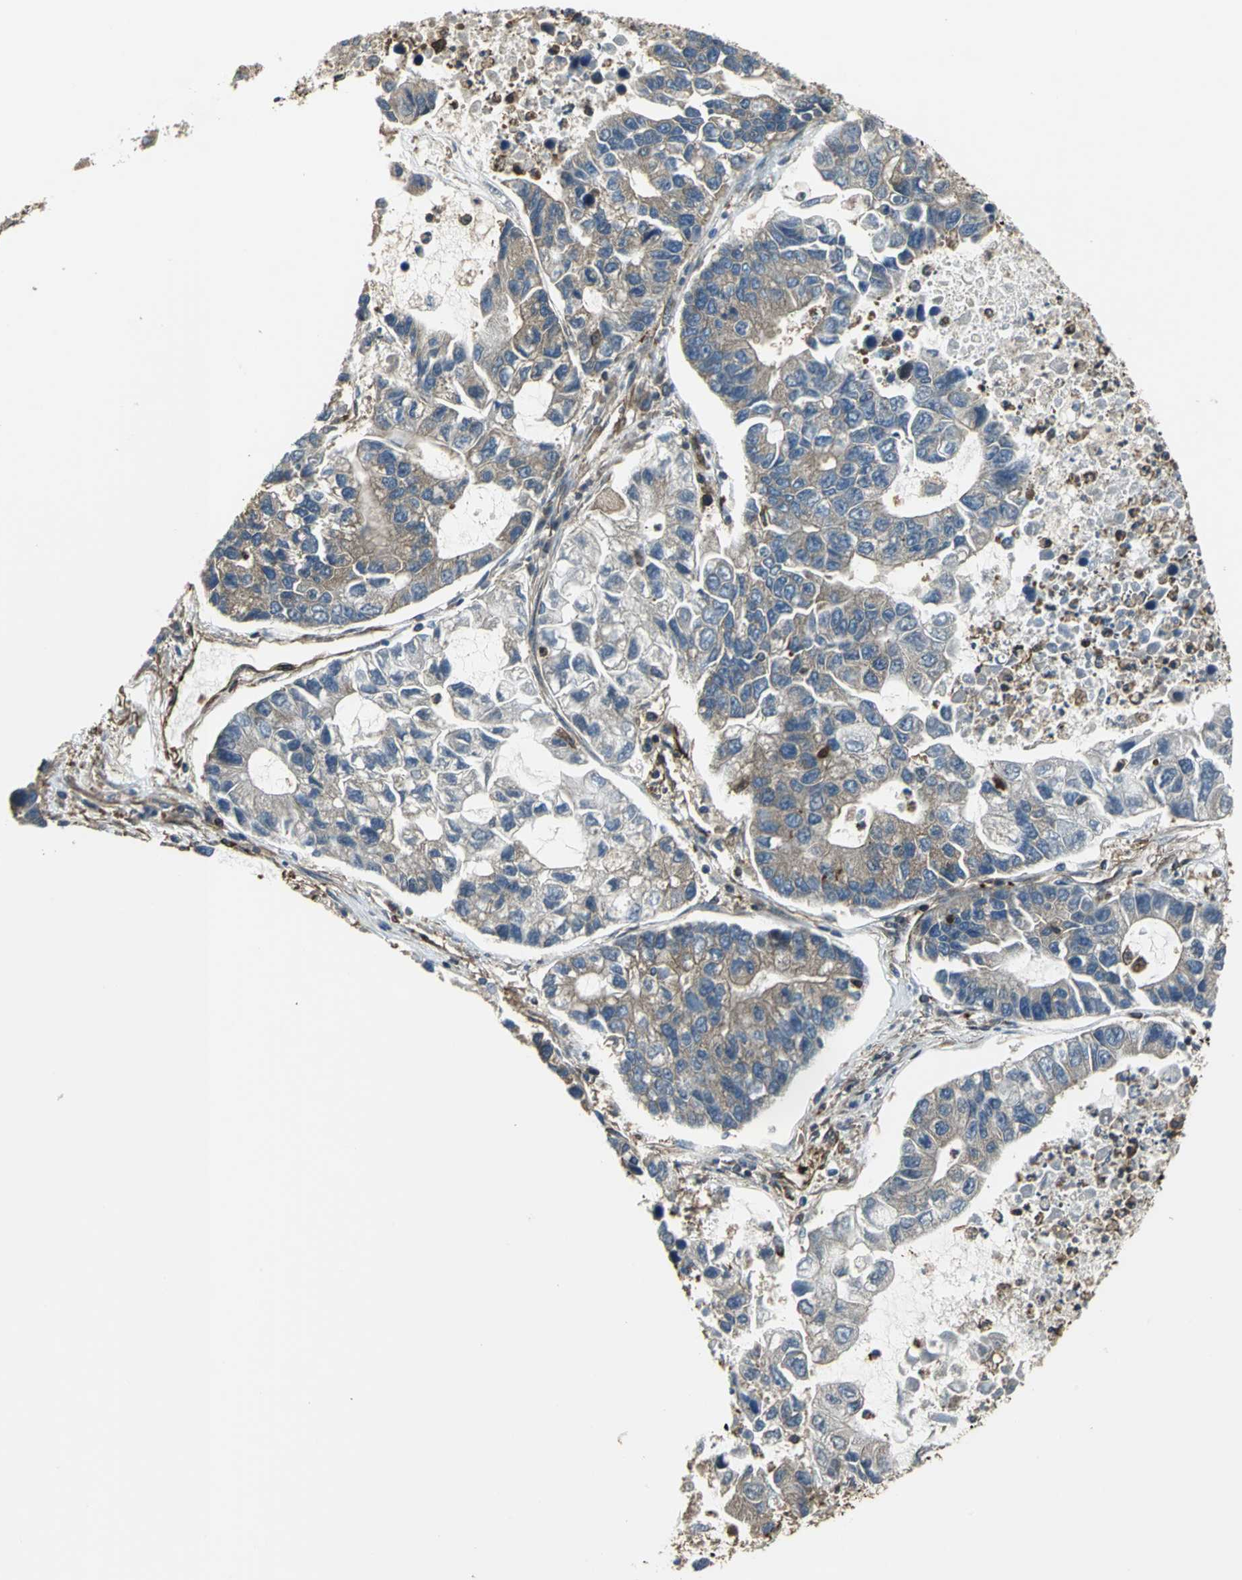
{"staining": {"intensity": "weak", "quantity": "25%-75%", "location": "cytoplasmic/membranous"}, "tissue": "lung cancer", "cell_type": "Tumor cells", "image_type": "cancer", "snomed": [{"axis": "morphology", "description": "Adenocarcinoma, NOS"}, {"axis": "topography", "description": "Lung"}], "caption": "Immunohistochemical staining of adenocarcinoma (lung) demonstrates low levels of weak cytoplasmic/membranous staining in approximately 25%-75% of tumor cells. (IHC, brightfield microscopy, high magnification).", "gene": "TLN1", "patient": {"sex": "female", "age": 51}}